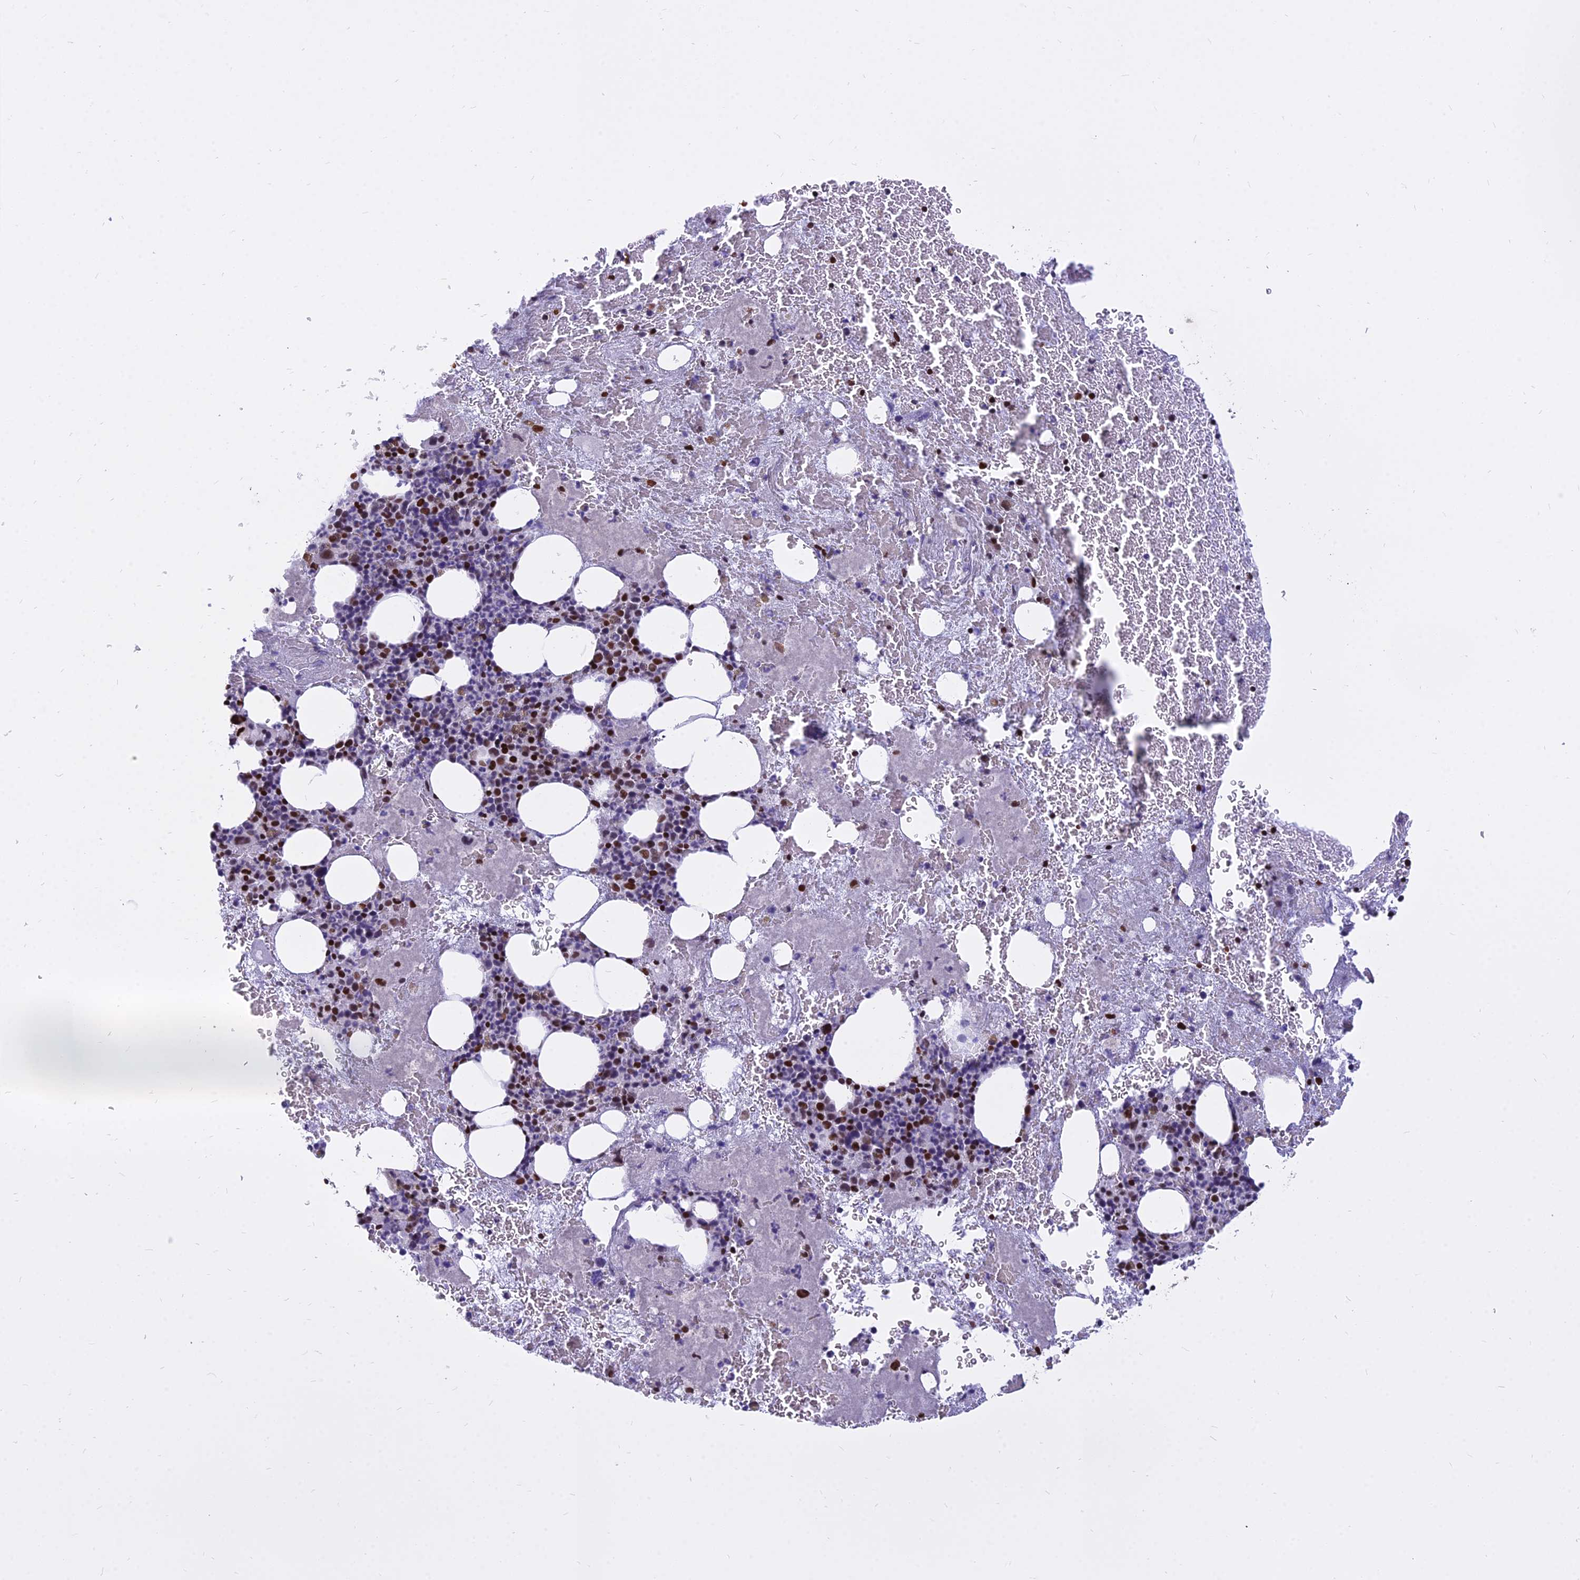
{"staining": {"intensity": "strong", "quantity": "25%-75%", "location": "nuclear"}, "tissue": "bone marrow", "cell_type": "Hematopoietic cells", "image_type": "normal", "snomed": [{"axis": "morphology", "description": "Normal tissue, NOS"}, {"axis": "topography", "description": "Bone marrow"}], "caption": "Strong nuclear protein positivity is seen in about 25%-75% of hematopoietic cells in bone marrow. Nuclei are stained in blue.", "gene": "PARP1", "patient": {"sex": "male", "age": 53}}